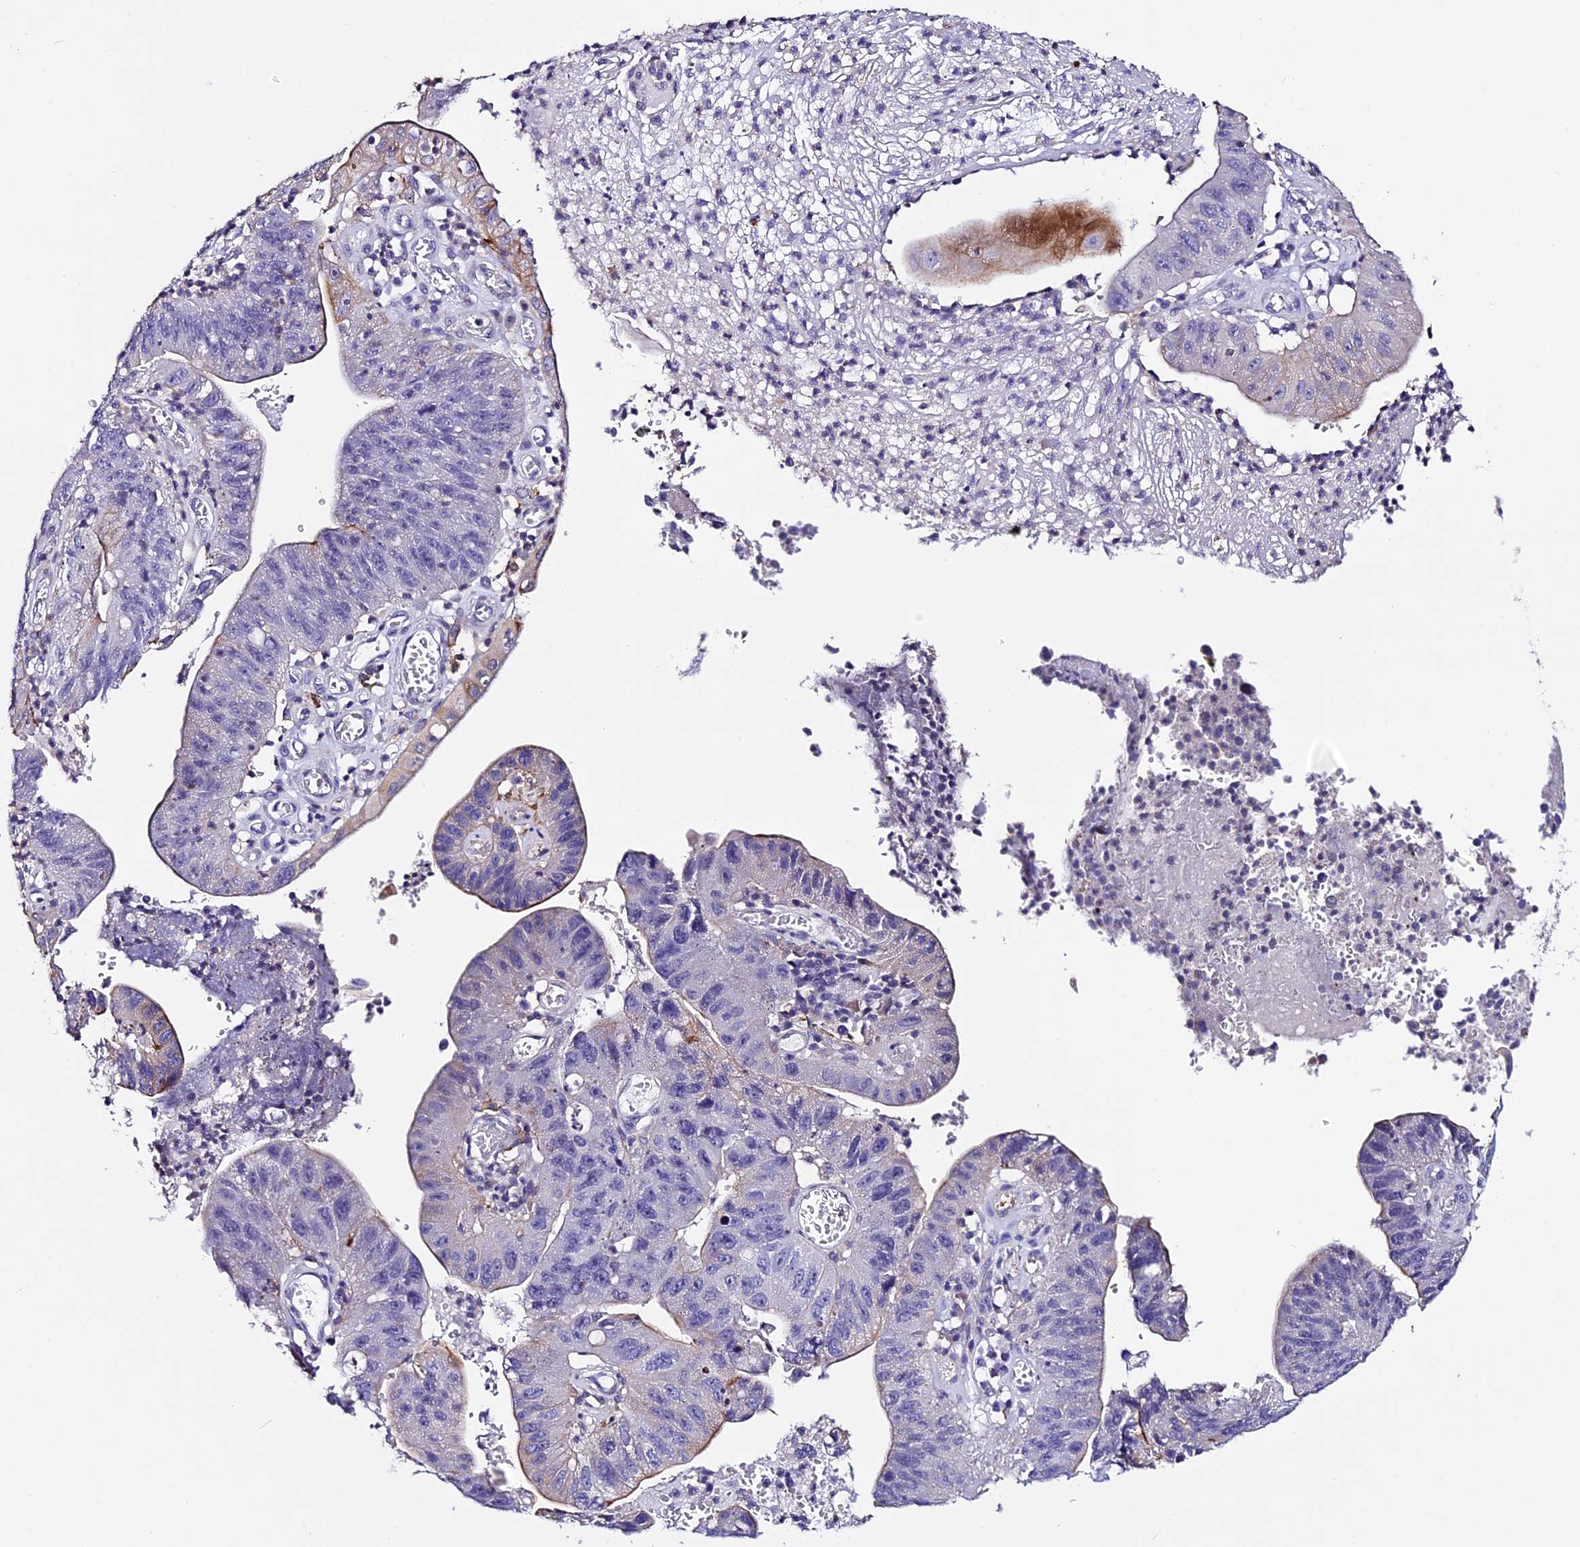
{"staining": {"intensity": "moderate", "quantity": "<25%", "location": "cytoplasmic/membranous"}, "tissue": "stomach cancer", "cell_type": "Tumor cells", "image_type": "cancer", "snomed": [{"axis": "morphology", "description": "Adenocarcinoma, NOS"}, {"axis": "topography", "description": "Stomach"}], "caption": "Approximately <25% of tumor cells in human stomach cancer demonstrate moderate cytoplasmic/membranous protein staining as visualized by brown immunohistochemical staining.", "gene": "NOD2", "patient": {"sex": "male", "age": 59}}